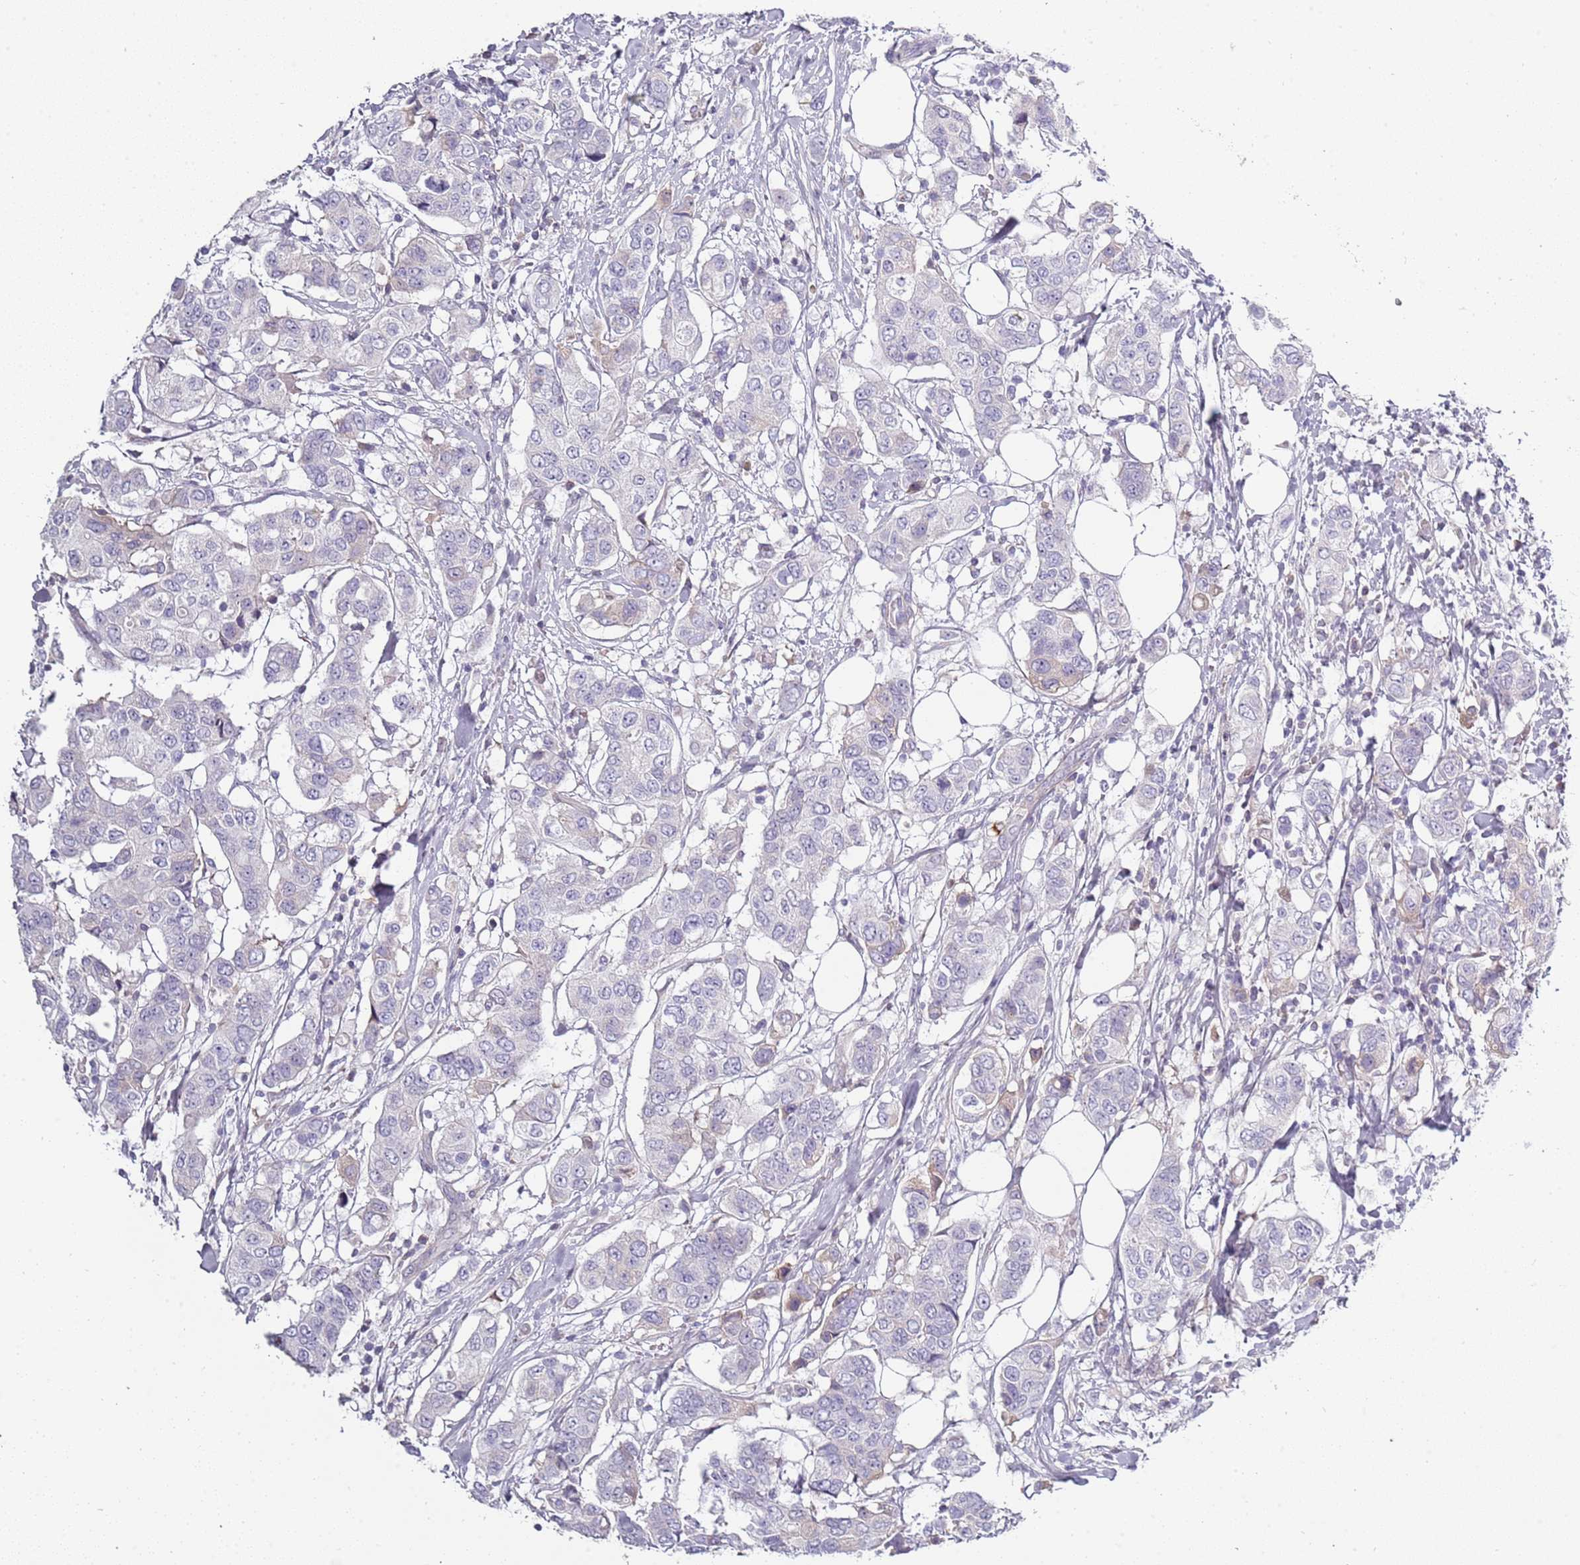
{"staining": {"intensity": "negative", "quantity": "none", "location": "none"}, "tissue": "breast cancer", "cell_type": "Tumor cells", "image_type": "cancer", "snomed": [{"axis": "morphology", "description": "Lobular carcinoma"}, {"axis": "topography", "description": "Breast"}], "caption": "Protein analysis of lobular carcinoma (breast) reveals no significant staining in tumor cells.", "gene": "TNFRSF6B", "patient": {"sex": "female", "age": 51}}